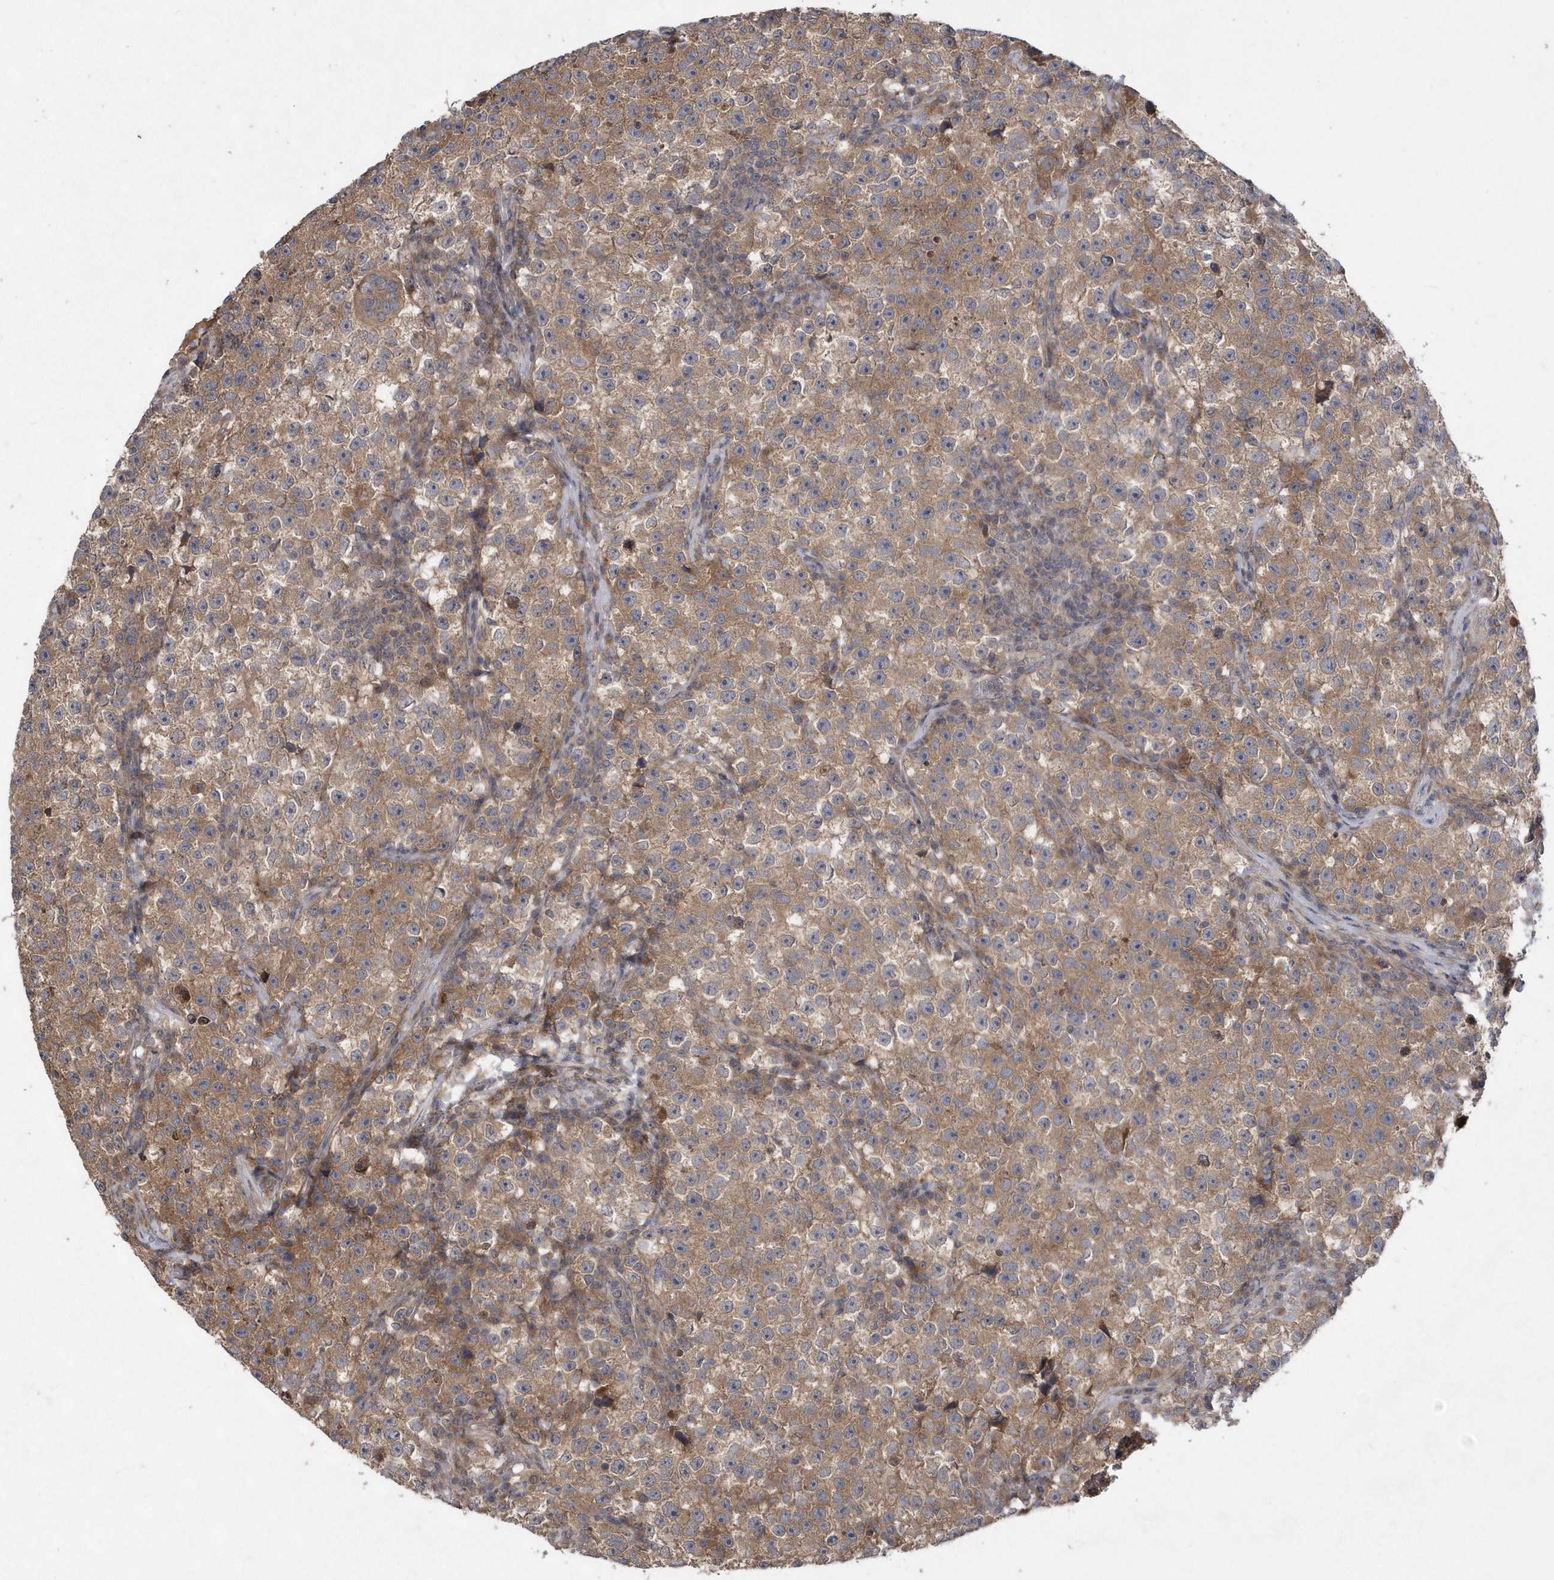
{"staining": {"intensity": "moderate", "quantity": "25%-75%", "location": "cytoplasmic/membranous"}, "tissue": "testis cancer", "cell_type": "Tumor cells", "image_type": "cancer", "snomed": [{"axis": "morphology", "description": "Seminoma, NOS"}, {"axis": "topography", "description": "Testis"}], "caption": "Immunohistochemical staining of testis seminoma demonstrates medium levels of moderate cytoplasmic/membranous staining in about 25%-75% of tumor cells.", "gene": "HMGCS1", "patient": {"sex": "male", "age": 22}}